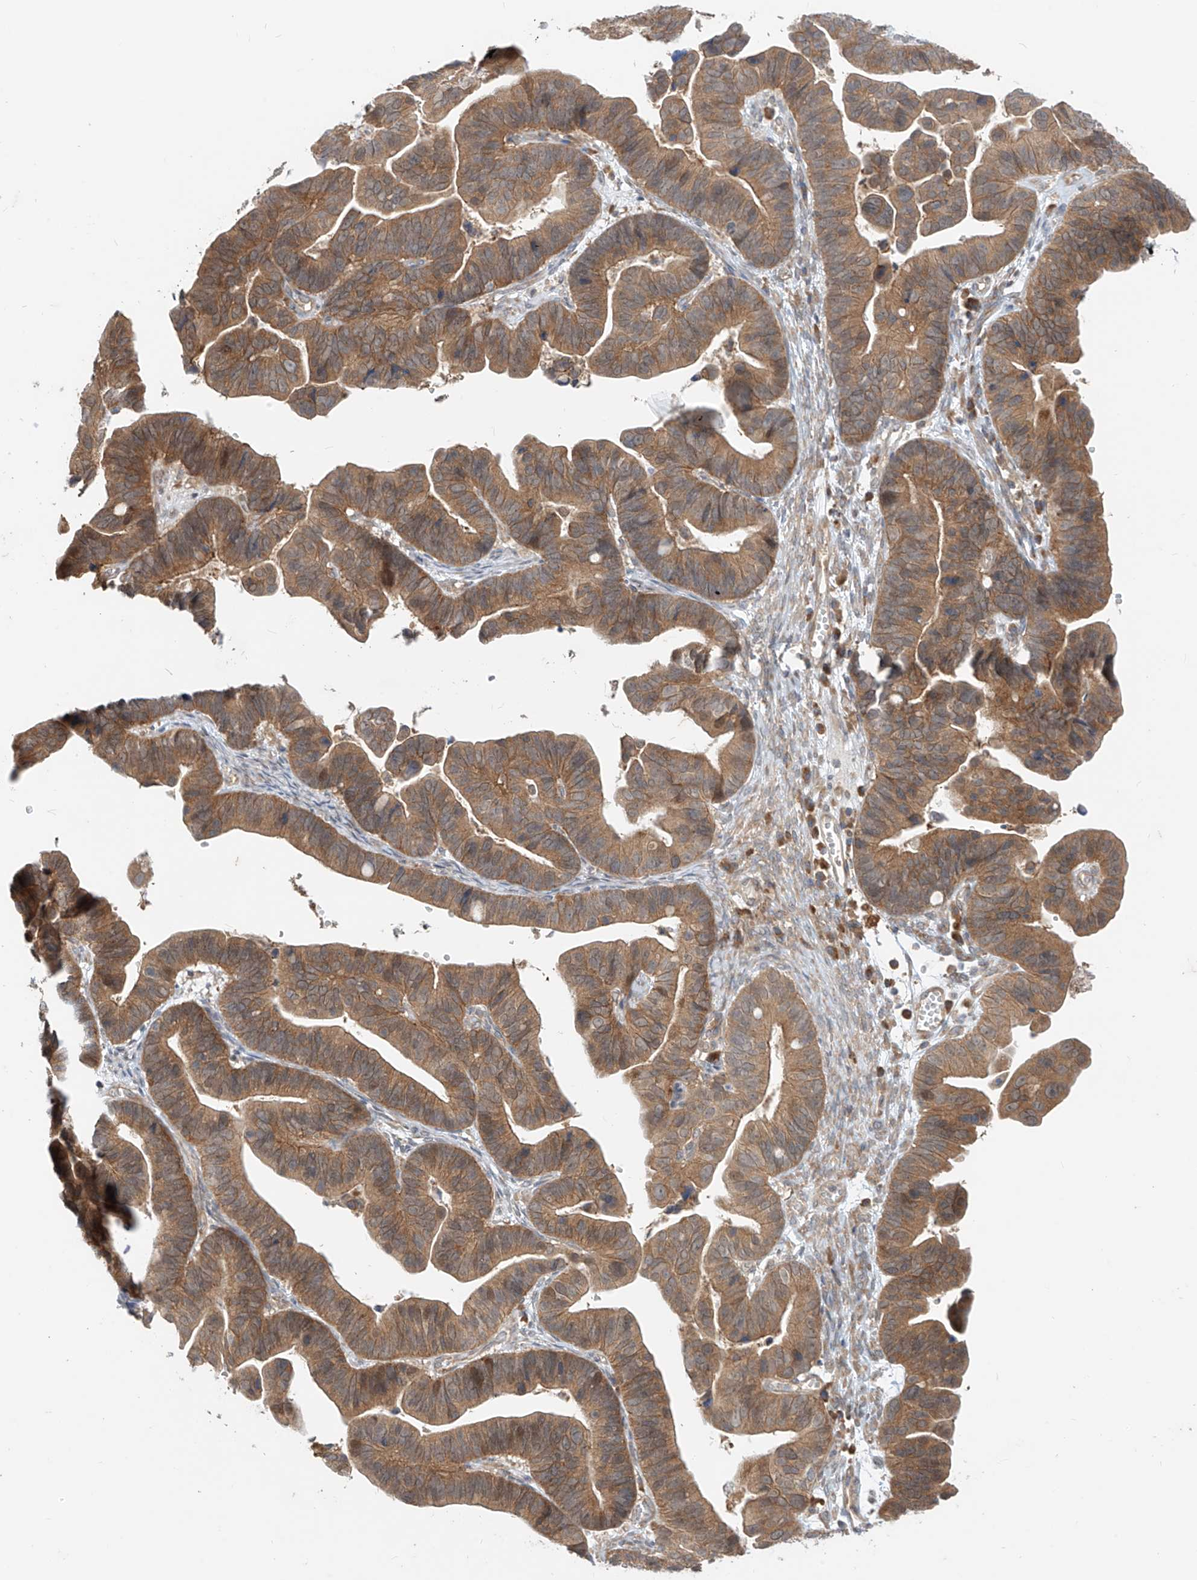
{"staining": {"intensity": "moderate", "quantity": ">75%", "location": "cytoplasmic/membranous"}, "tissue": "ovarian cancer", "cell_type": "Tumor cells", "image_type": "cancer", "snomed": [{"axis": "morphology", "description": "Cystadenocarcinoma, serous, NOS"}, {"axis": "topography", "description": "Ovary"}], "caption": "The photomicrograph shows immunohistochemical staining of ovarian serous cystadenocarcinoma. There is moderate cytoplasmic/membranous positivity is appreciated in about >75% of tumor cells.", "gene": "MTUS2", "patient": {"sex": "female", "age": 56}}